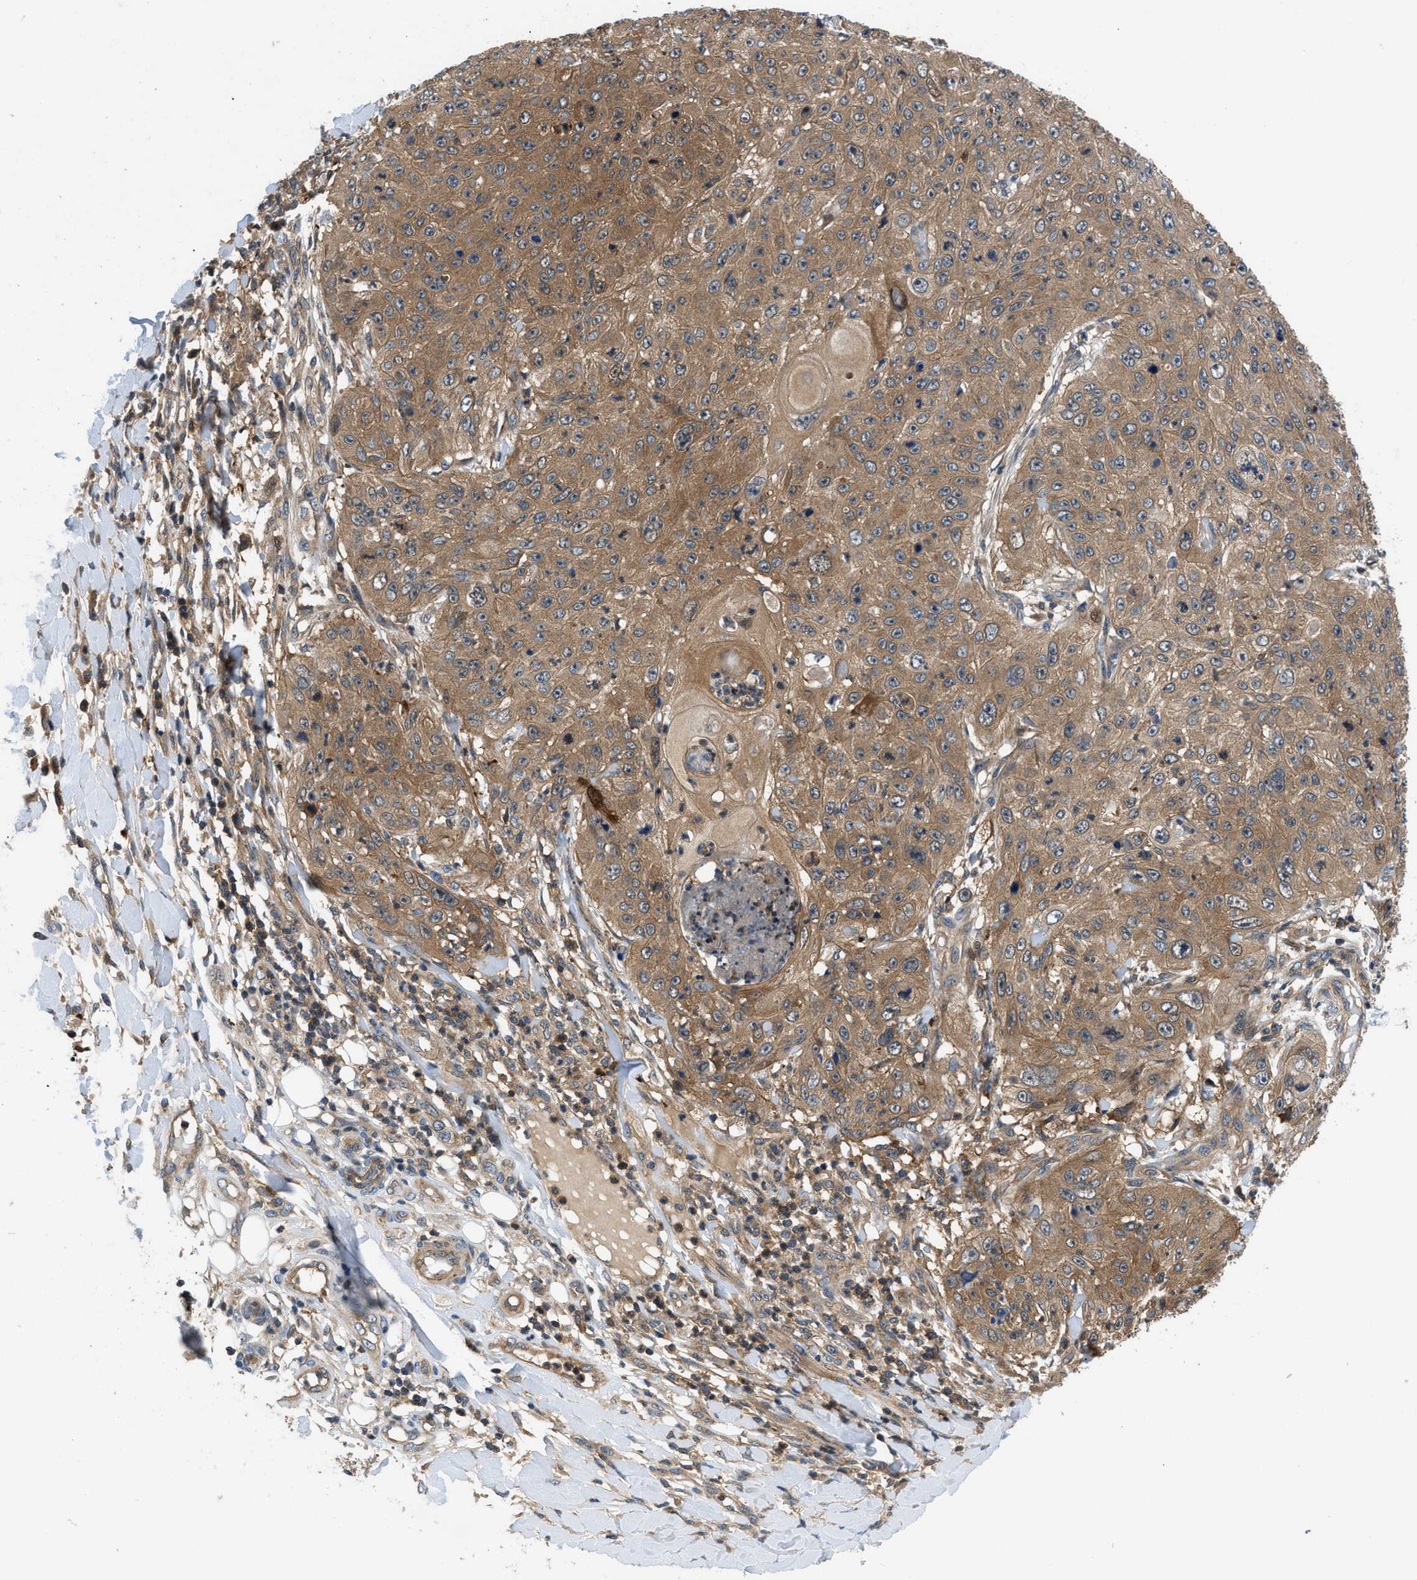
{"staining": {"intensity": "moderate", "quantity": ">75%", "location": "cytoplasmic/membranous"}, "tissue": "skin cancer", "cell_type": "Tumor cells", "image_type": "cancer", "snomed": [{"axis": "morphology", "description": "Squamous cell carcinoma, NOS"}, {"axis": "topography", "description": "Skin"}], "caption": "A micrograph of human skin squamous cell carcinoma stained for a protein demonstrates moderate cytoplasmic/membranous brown staining in tumor cells.", "gene": "GPR31", "patient": {"sex": "female", "age": 80}}